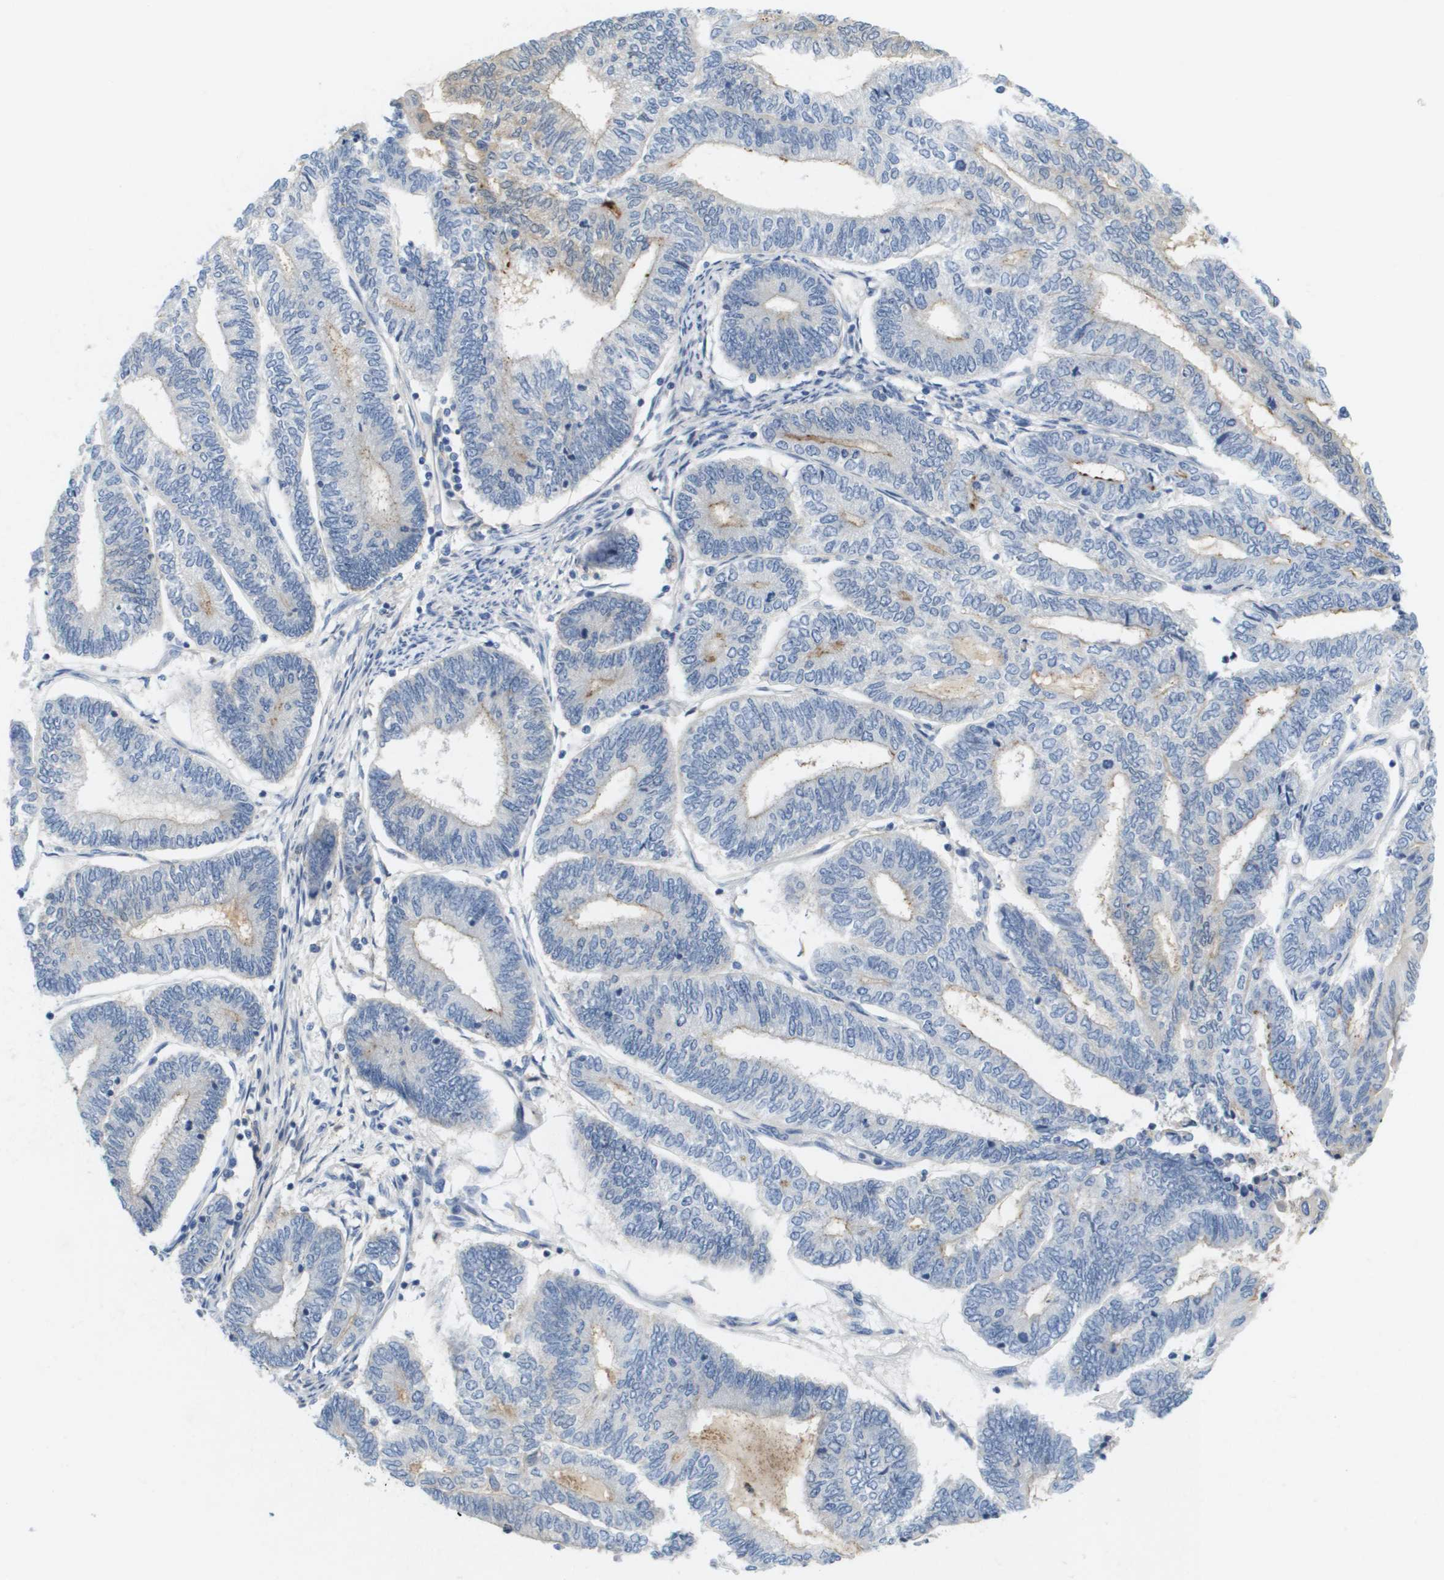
{"staining": {"intensity": "weak", "quantity": "<25%", "location": "cytoplasmic/membranous"}, "tissue": "endometrial cancer", "cell_type": "Tumor cells", "image_type": "cancer", "snomed": [{"axis": "morphology", "description": "Adenocarcinoma, NOS"}, {"axis": "topography", "description": "Uterus"}, {"axis": "topography", "description": "Endometrium"}], "caption": "The micrograph displays no significant positivity in tumor cells of endometrial cancer (adenocarcinoma).", "gene": "LIPG", "patient": {"sex": "female", "age": 70}}